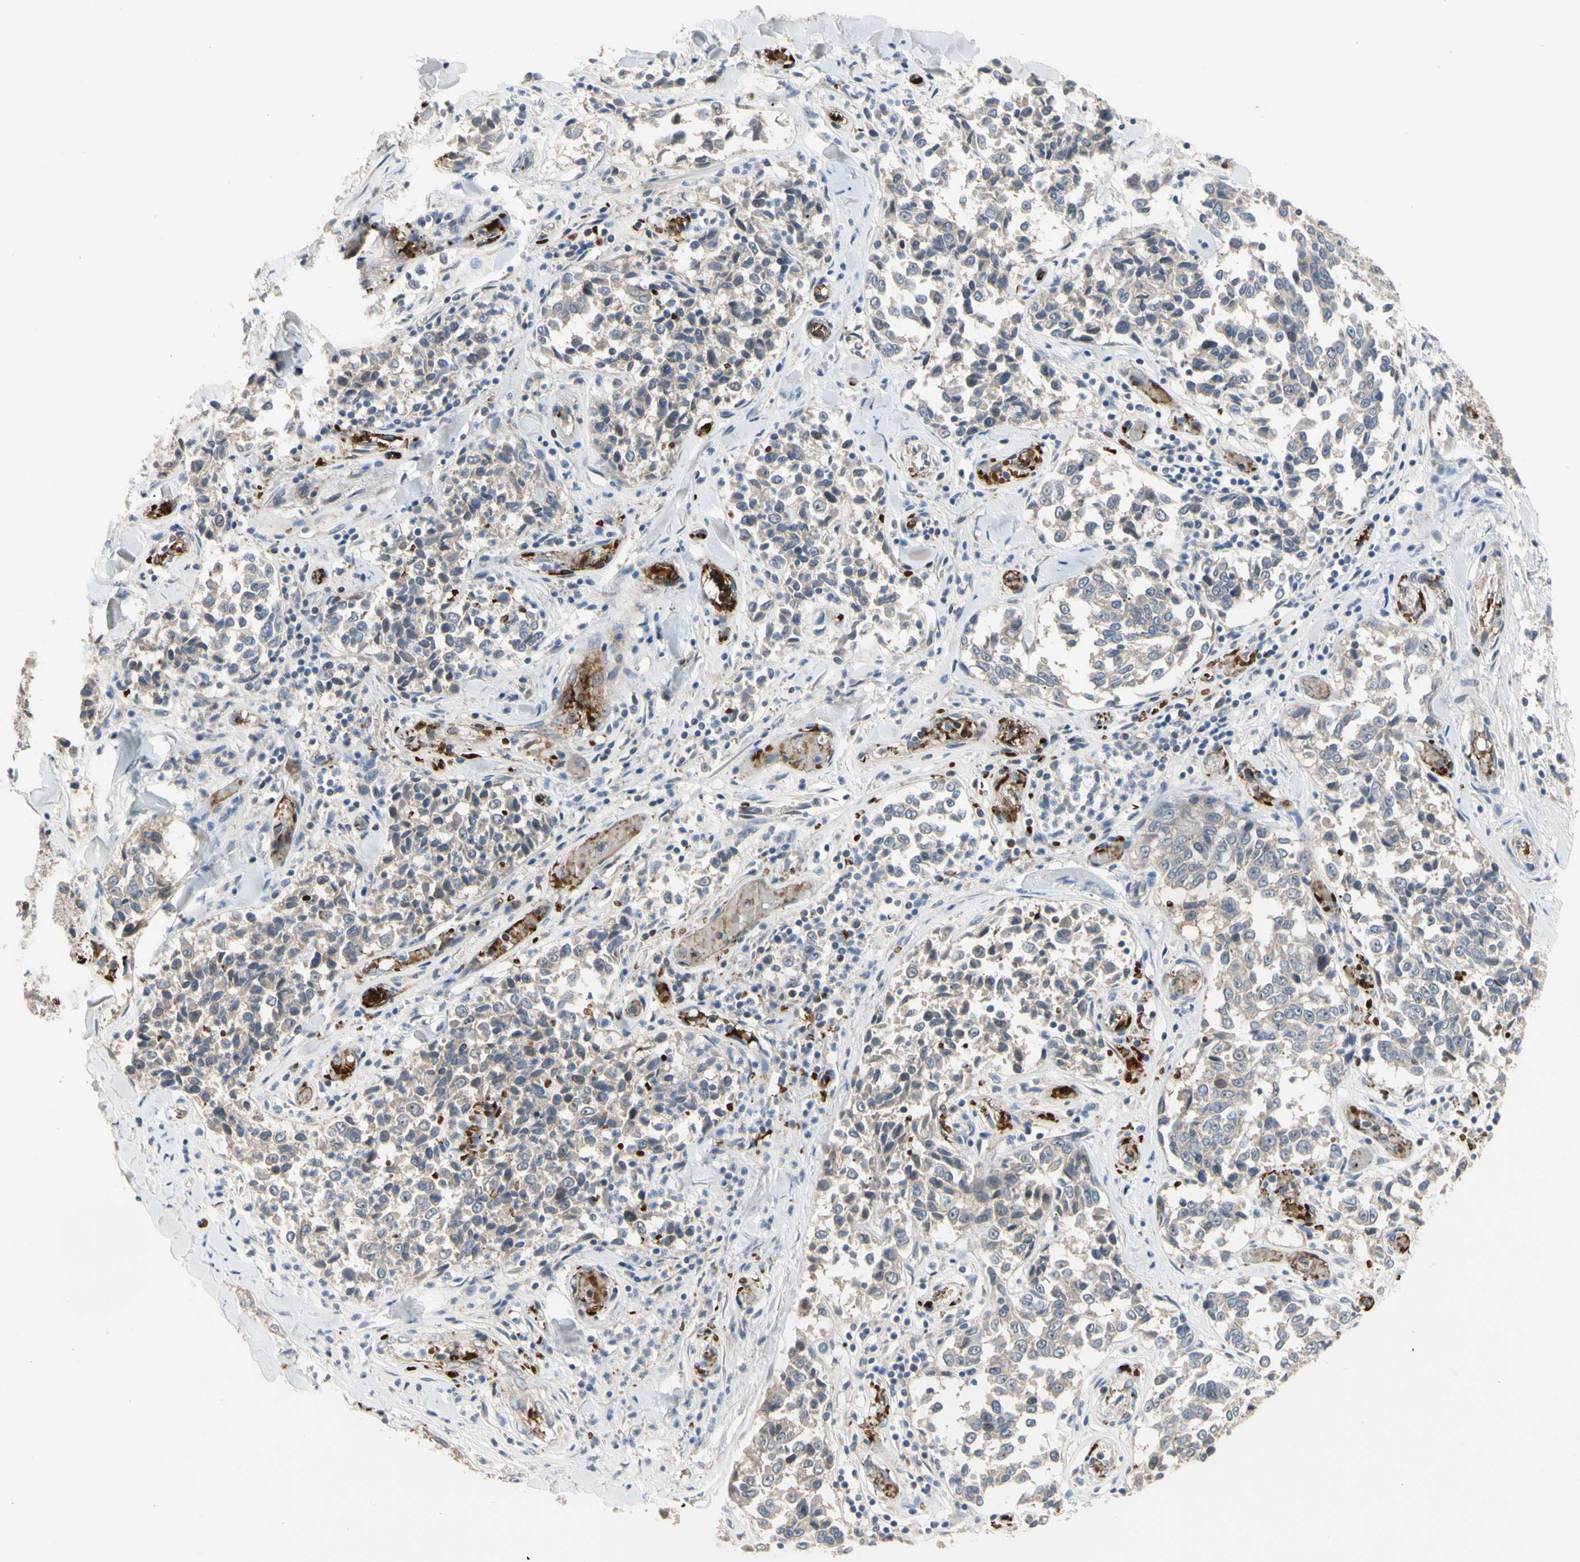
{"staining": {"intensity": "weak", "quantity": "<25%", "location": "cytoplasmic/membranous"}, "tissue": "melanoma", "cell_type": "Tumor cells", "image_type": "cancer", "snomed": [{"axis": "morphology", "description": "Malignant melanoma, NOS"}, {"axis": "topography", "description": "Skin"}], "caption": "Tumor cells show no significant expression in melanoma.", "gene": "HMGCR", "patient": {"sex": "female", "age": 64}}